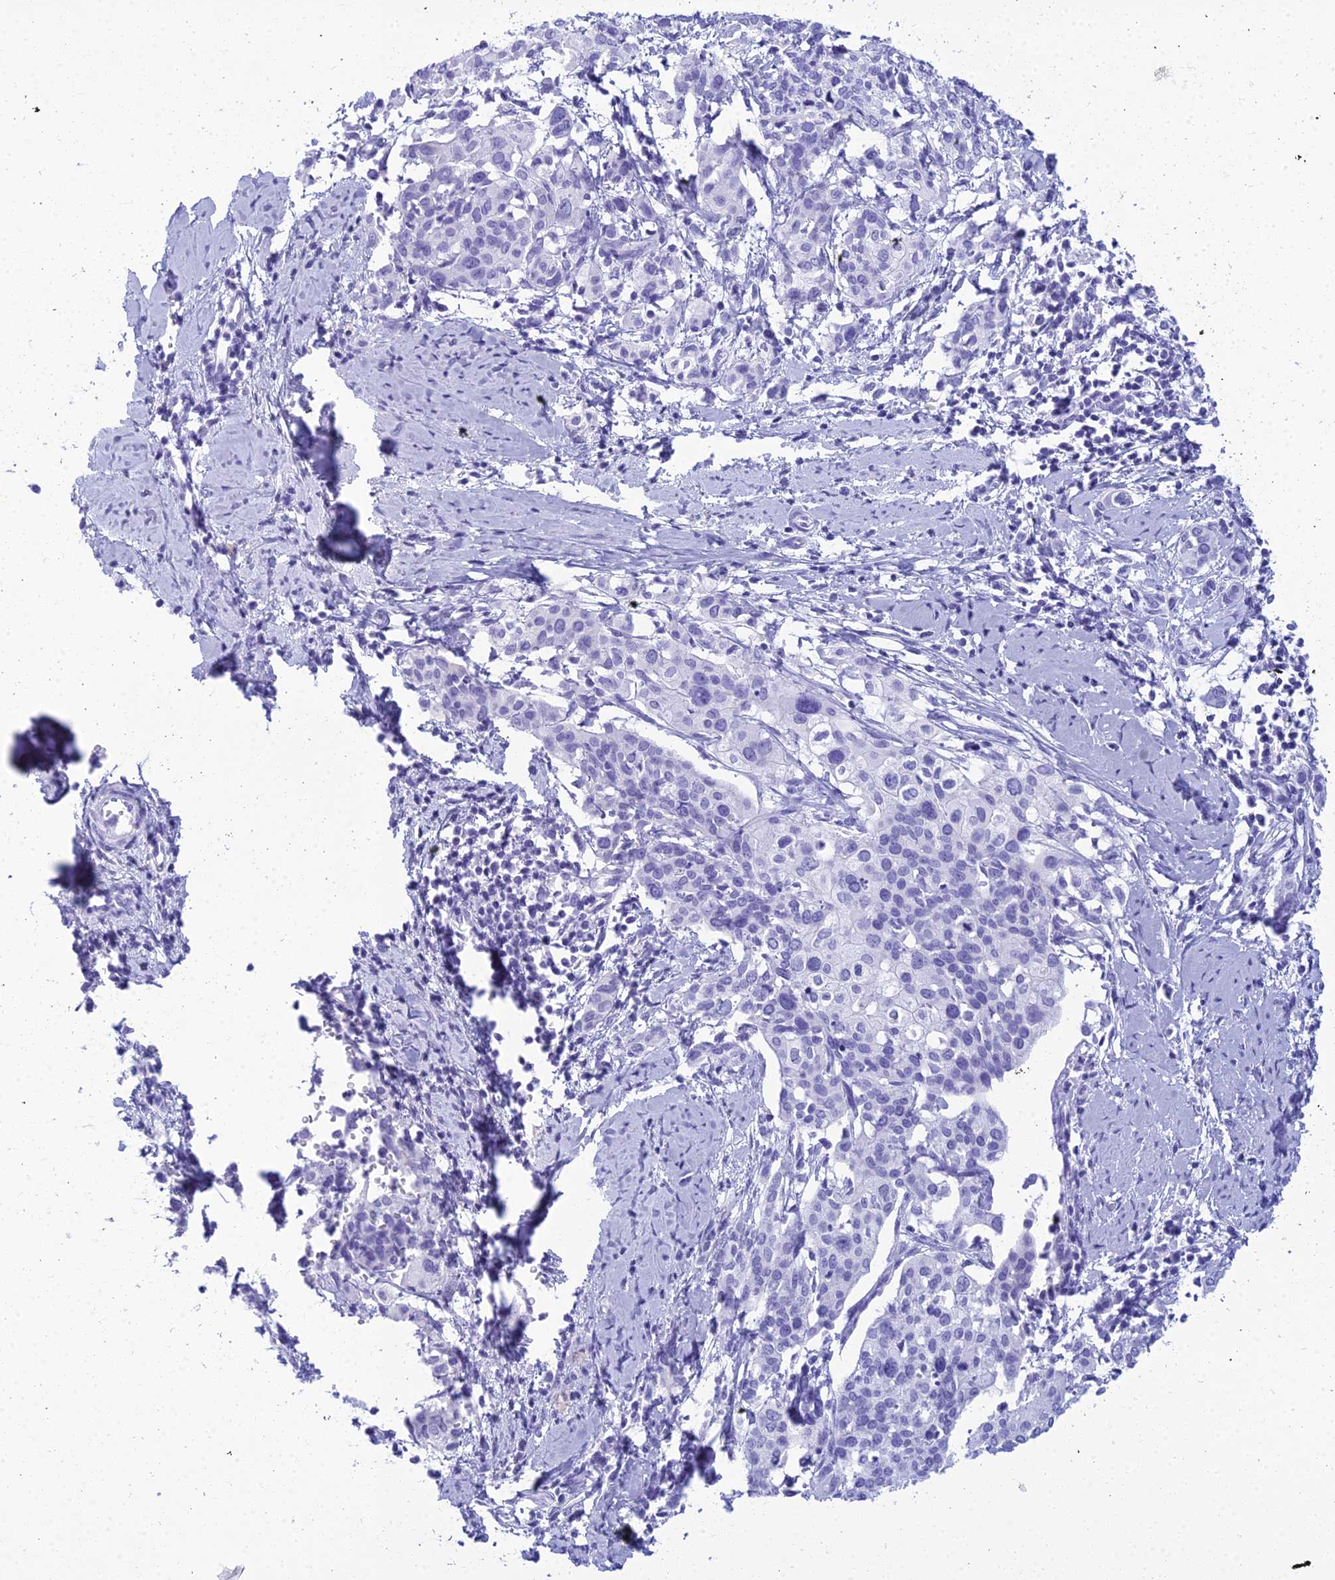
{"staining": {"intensity": "negative", "quantity": "none", "location": "none"}, "tissue": "cervical cancer", "cell_type": "Tumor cells", "image_type": "cancer", "snomed": [{"axis": "morphology", "description": "Squamous cell carcinoma, NOS"}, {"axis": "topography", "description": "Cervix"}], "caption": "DAB (3,3'-diaminobenzidine) immunohistochemical staining of cervical squamous cell carcinoma demonstrates no significant expression in tumor cells. (DAB (3,3'-diaminobenzidine) IHC visualized using brightfield microscopy, high magnification).", "gene": "ZNF442", "patient": {"sex": "female", "age": 44}}